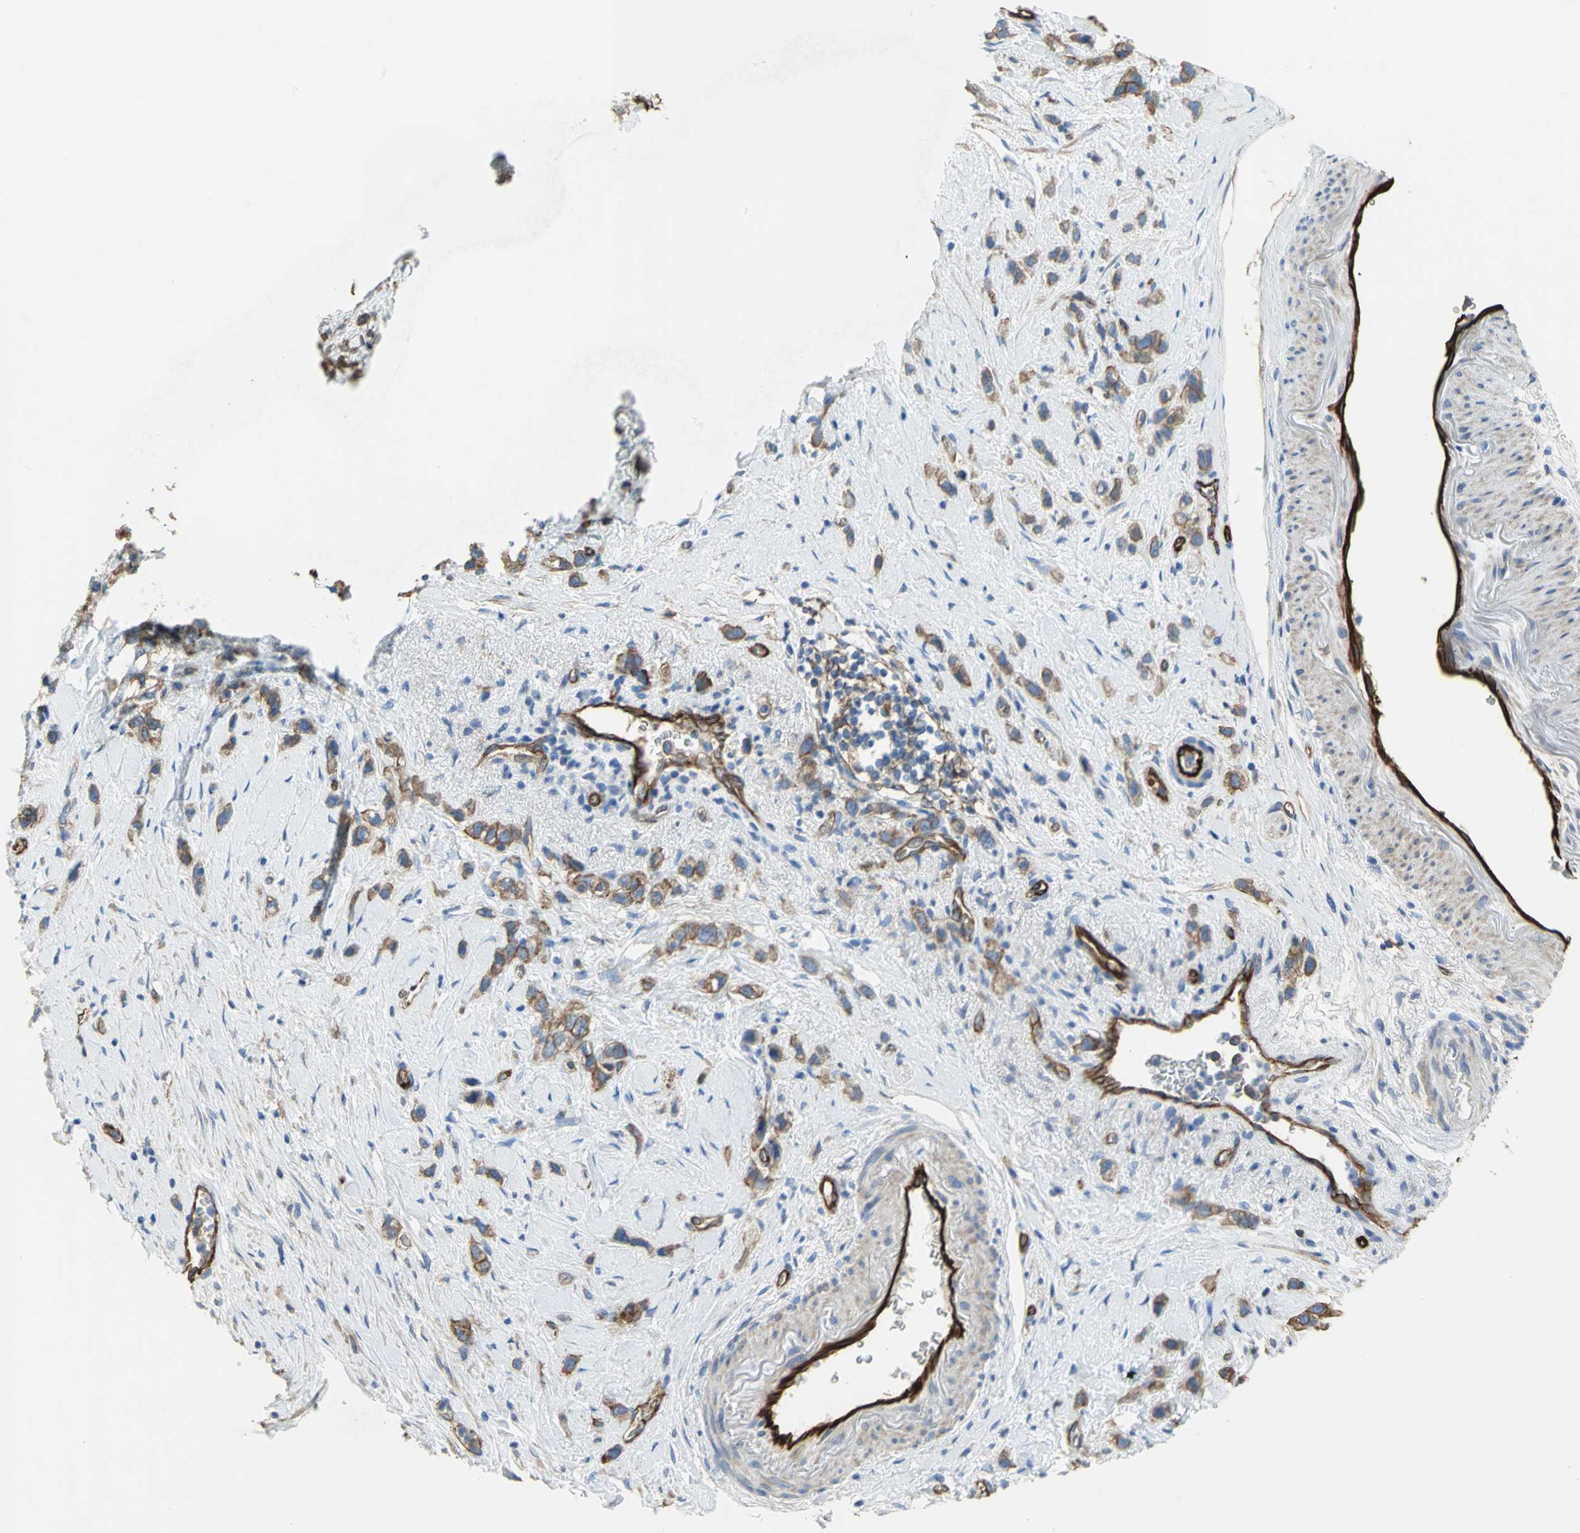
{"staining": {"intensity": "strong", "quantity": ">75%", "location": "cytoplasmic/membranous"}, "tissue": "stomach cancer", "cell_type": "Tumor cells", "image_type": "cancer", "snomed": [{"axis": "morphology", "description": "Normal tissue, NOS"}, {"axis": "morphology", "description": "Adenocarcinoma, NOS"}, {"axis": "morphology", "description": "Adenocarcinoma, High grade"}, {"axis": "topography", "description": "Stomach, upper"}, {"axis": "topography", "description": "Stomach"}], "caption": "Strong cytoplasmic/membranous expression is appreciated in approximately >75% of tumor cells in stomach cancer. The staining is performed using DAB brown chromogen to label protein expression. The nuclei are counter-stained blue using hematoxylin.", "gene": "FLNB", "patient": {"sex": "female", "age": 65}}